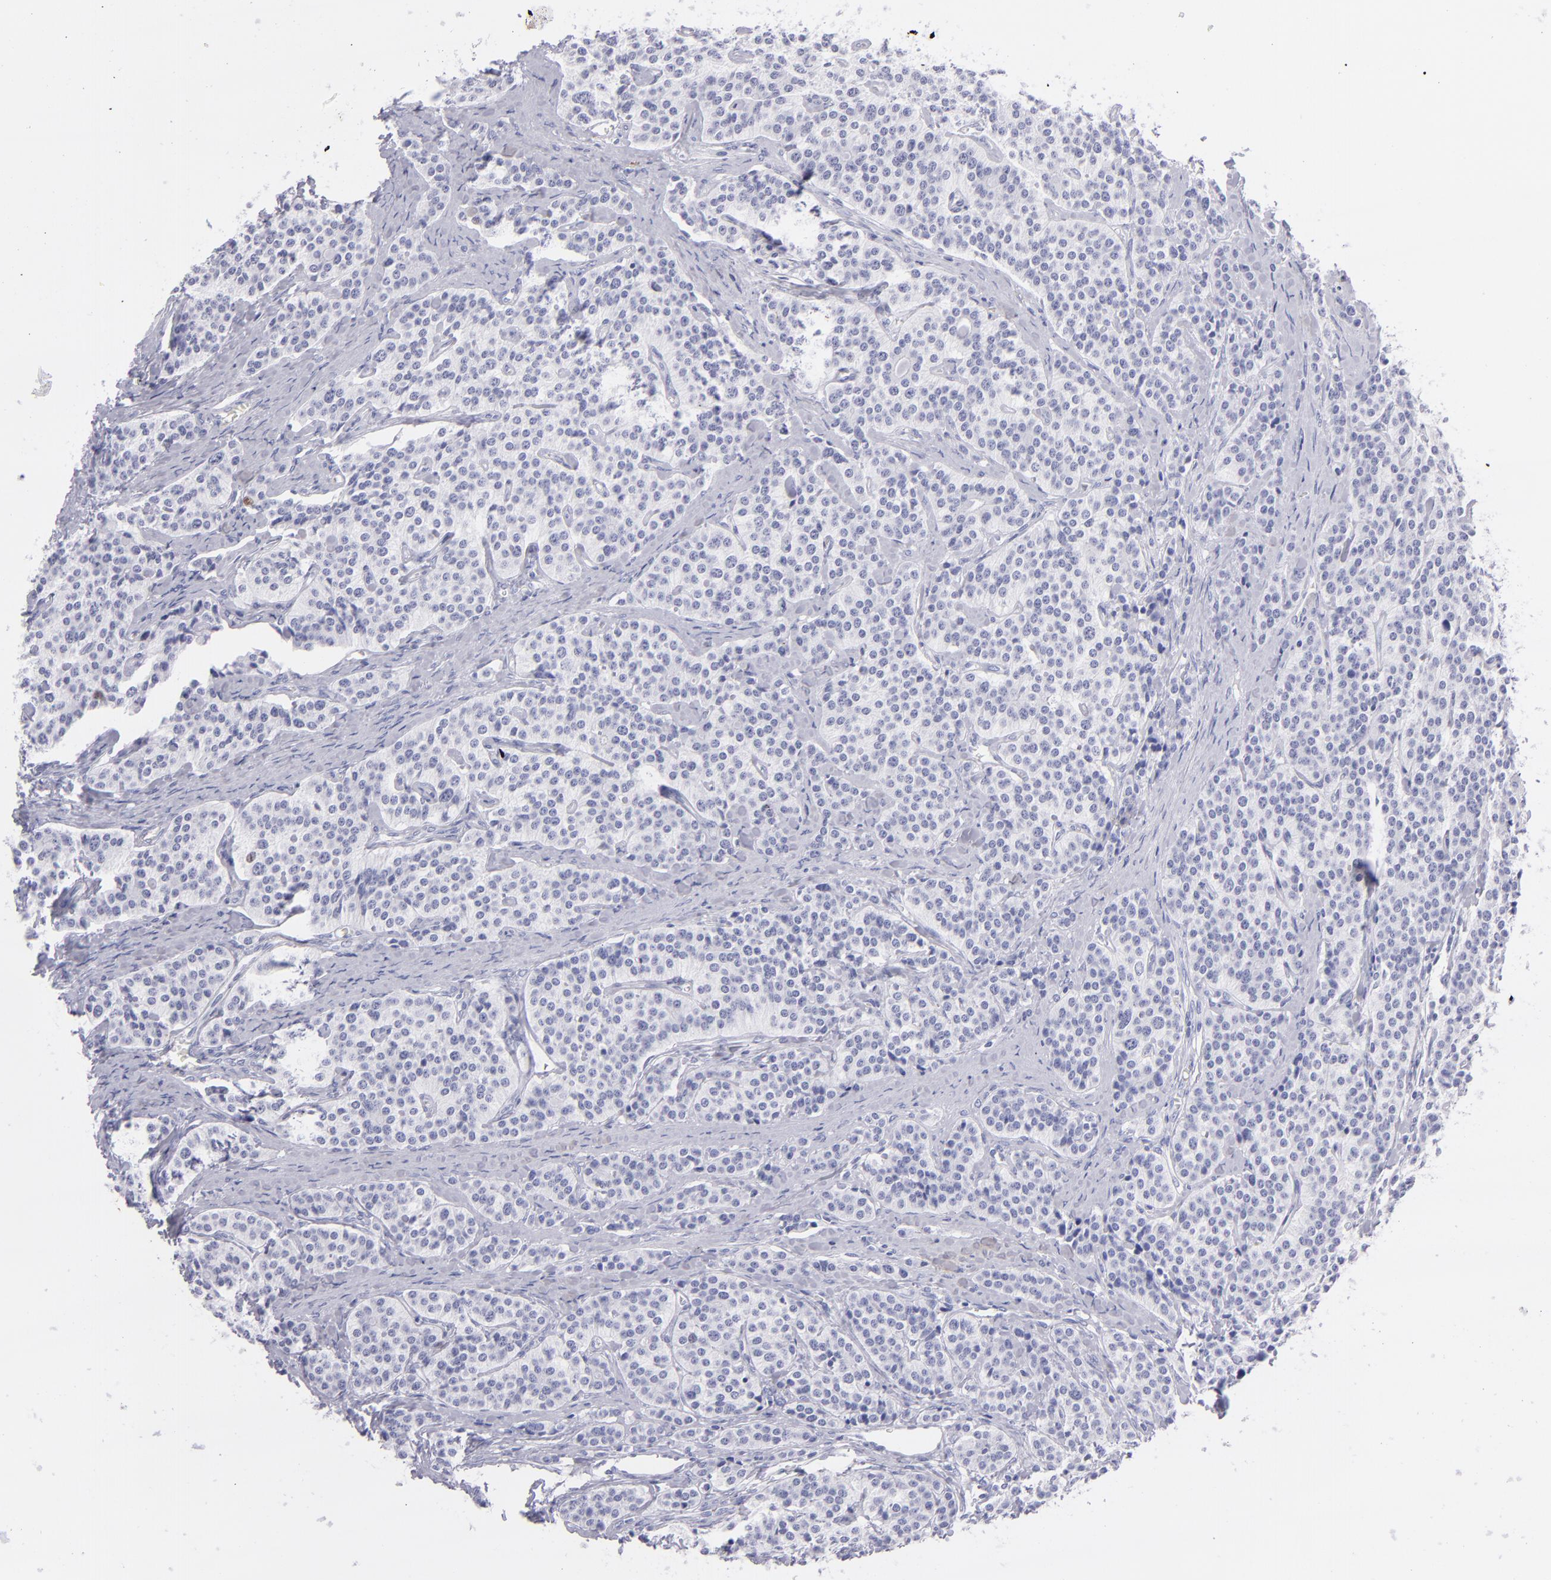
{"staining": {"intensity": "negative", "quantity": "none", "location": "none"}, "tissue": "carcinoid", "cell_type": "Tumor cells", "image_type": "cancer", "snomed": [{"axis": "morphology", "description": "Carcinoid, malignant, NOS"}, {"axis": "topography", "description": "Small intestine"}], "caption": "This is an IHC micrograph of human carcinoid. There is no expression in tumor cells.", "gene": "PRPH", "patient": {"sex": "male", "age": 63}}